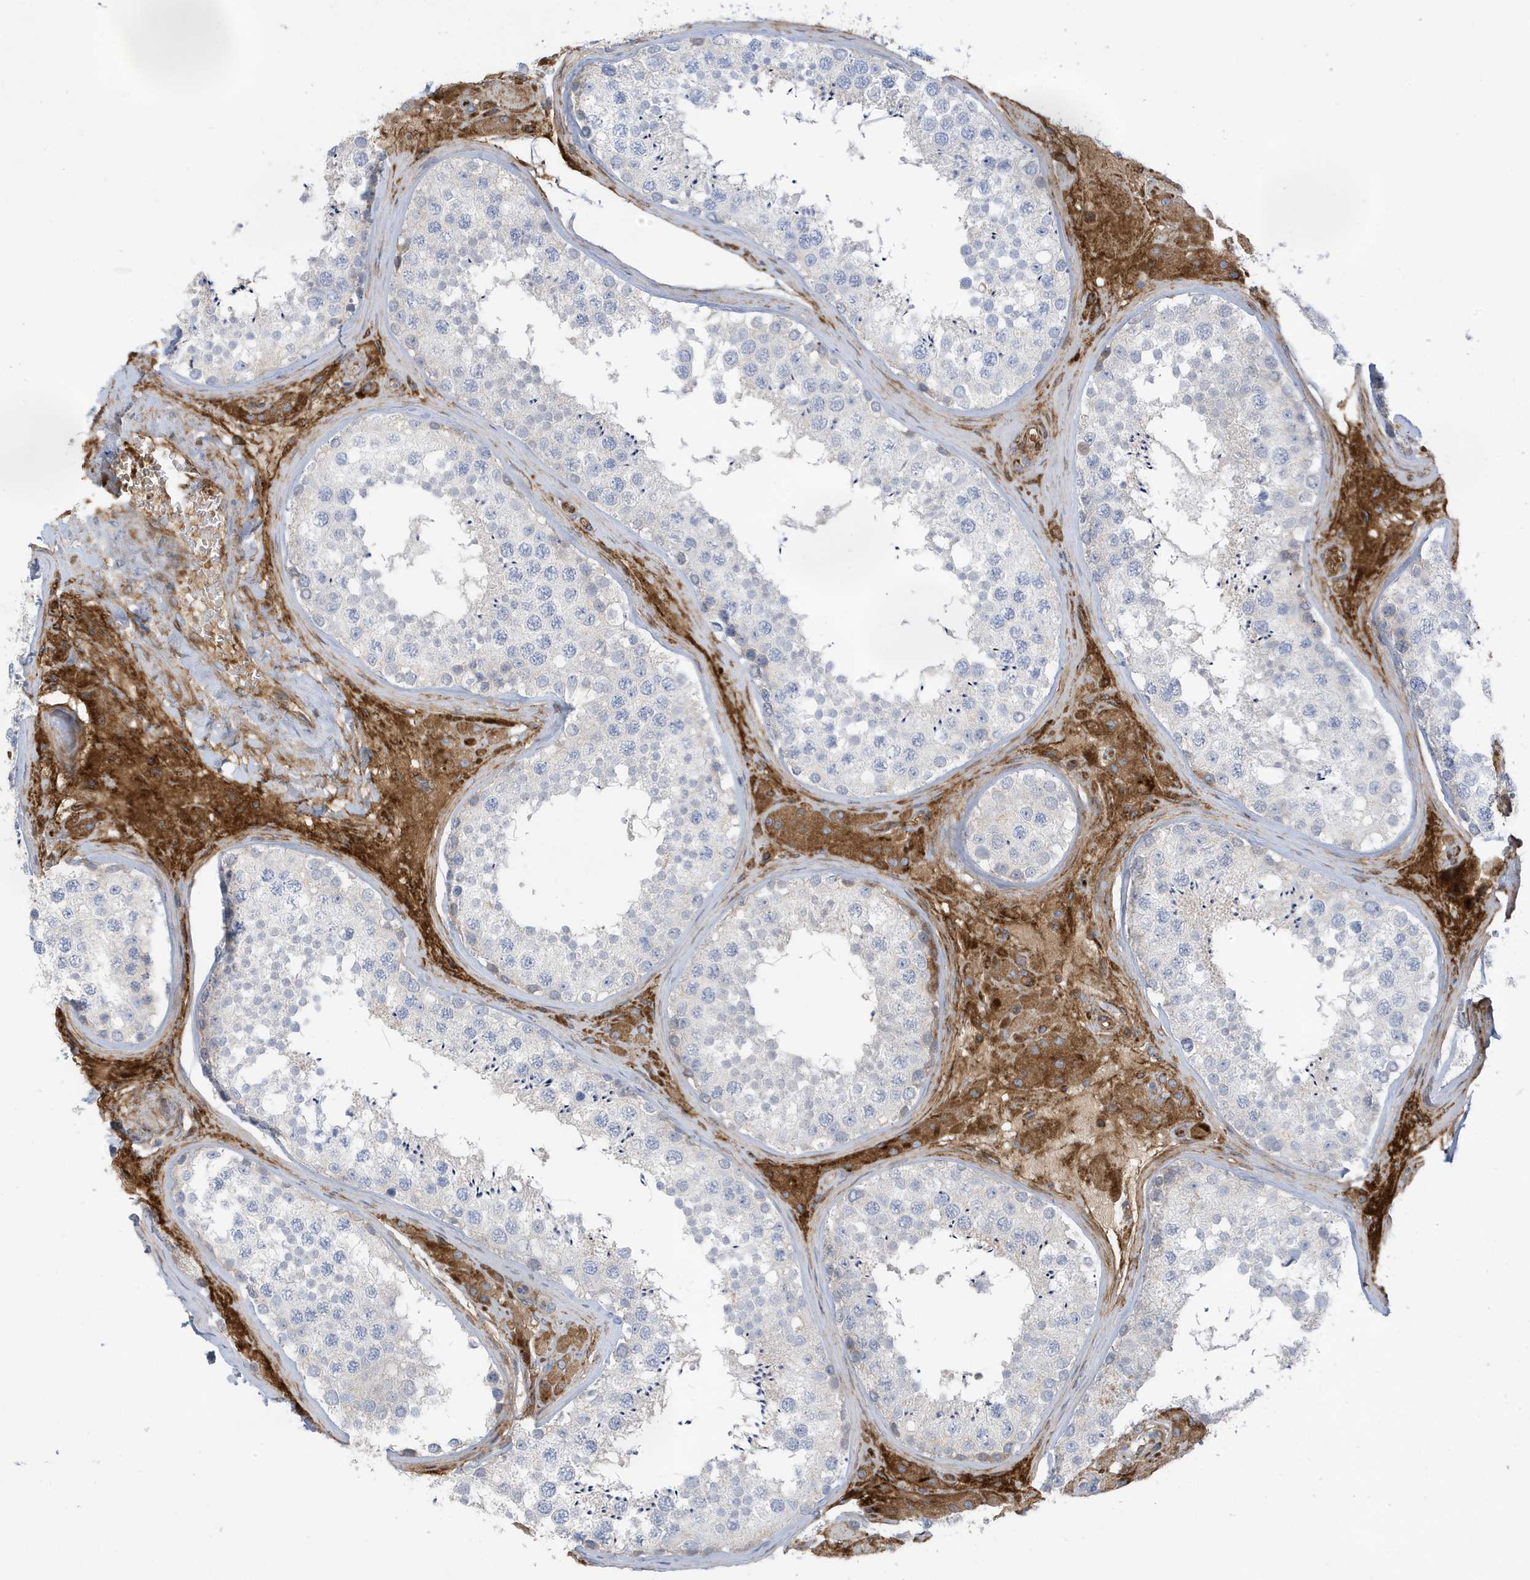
{"staining": {"intensity": "negative", "quantity": "none", "location": "none"}, "tissue": "testis", "cell_type": "Cells in seminiferous ducts", "image_type": "normal", "snomed": [{"axis": "morphology", "description": "Normal tissue, NOS"}, {"axis": "topography", "description": "Testis"}], "caption": "Micrograph shows no protein expression in cells in seminiferous ducts of normal testis. The staining was performed using DAB (3,3'-diaminobenzidine) to visualize the protein expression in brown, while the nuclei were stained in blue with hematoxylin (Magnification: 20x).", "gene": "ATP13A5", "patient": {"sex": "male", "age": 46}}